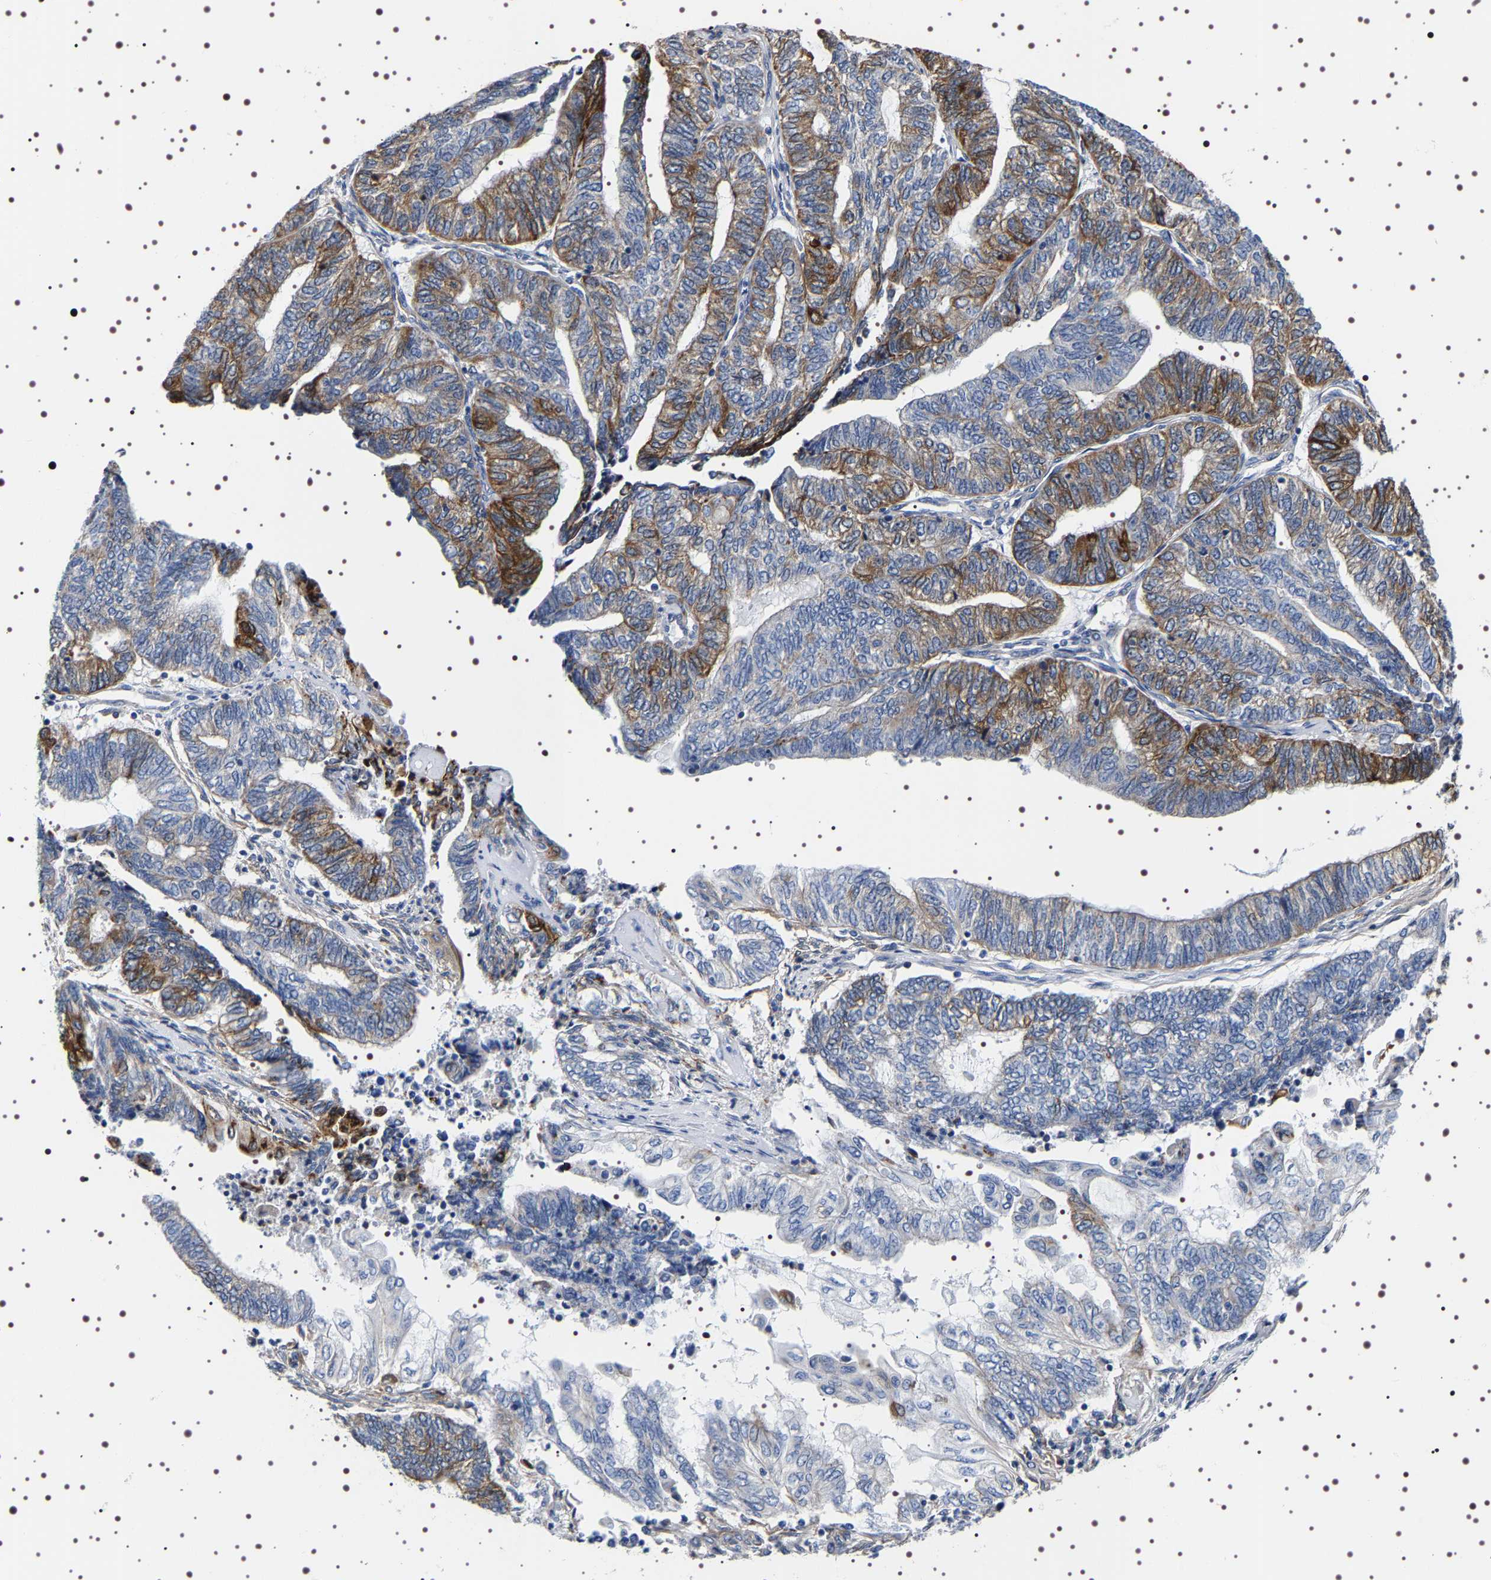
{"staining": {"intensity": "moderate", "quantity": "25%-75%", "location": "cytoplasmic/membranous"}, "tissue": "endometrial cancer", "cell_type": "Tumor cells", "image_type": "cancer", "snomed": [{"axis": "morphology", "description": "Adenocarcinoma, NOS"}, {"axis": "topography", "description": "Uterus"}, {"axis": "topography", "description": "Endometrium"}], "caption": "Immunohistochemistry (IHC) micrograph of endometrial adenocarcinoma stained for a protein (brown), which demonstrates medium levels of moderate cytoplasmic/membranous positivity in approximately 25%-75% of tumor cells.", "gene": "SQLE", "patient": {"sex": "female", "age": 70}}